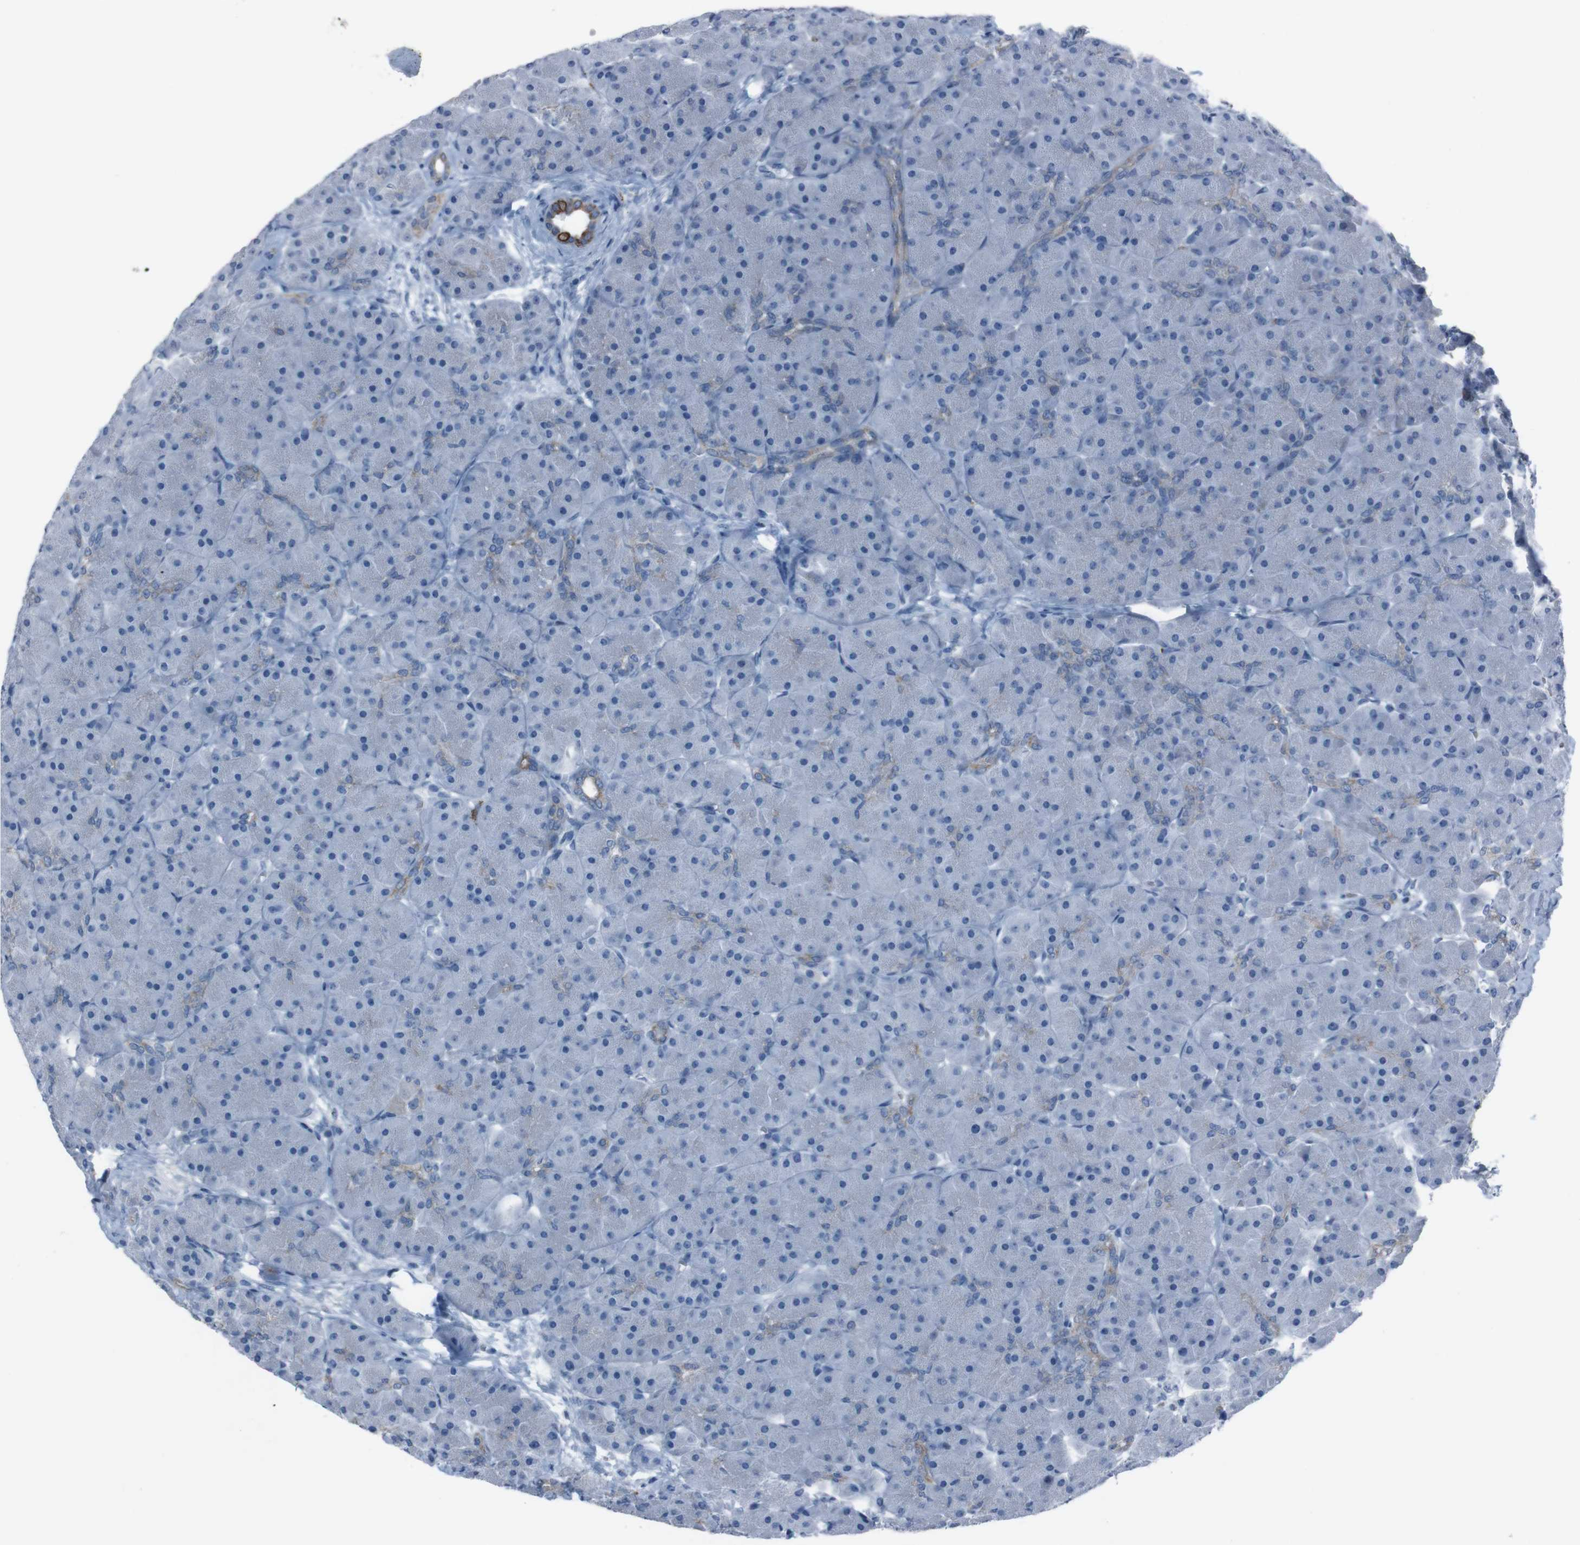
{"staining": {"intensity": "strong", "quantity": "<25%", "location": "cytoplasmic/membranous"}, "tissue": "pancreas", "cell_type": "Exocrine glandular cells", "image_type": "normal", "snomed": [{"axis": "morphology", "description": "Normal tissue, NOS"}, {"axis": "topography", "description": "Pancreas"}], "caption": "This photomicrograph displays immunohistochemistry staining of benign pancreas, with medium strong cytoplasmic/membranous expression in approximately <25% of exocrine glandular cells.", "gene": "ST6GAL1", "patient": {"sex": "male", "age": 66}}